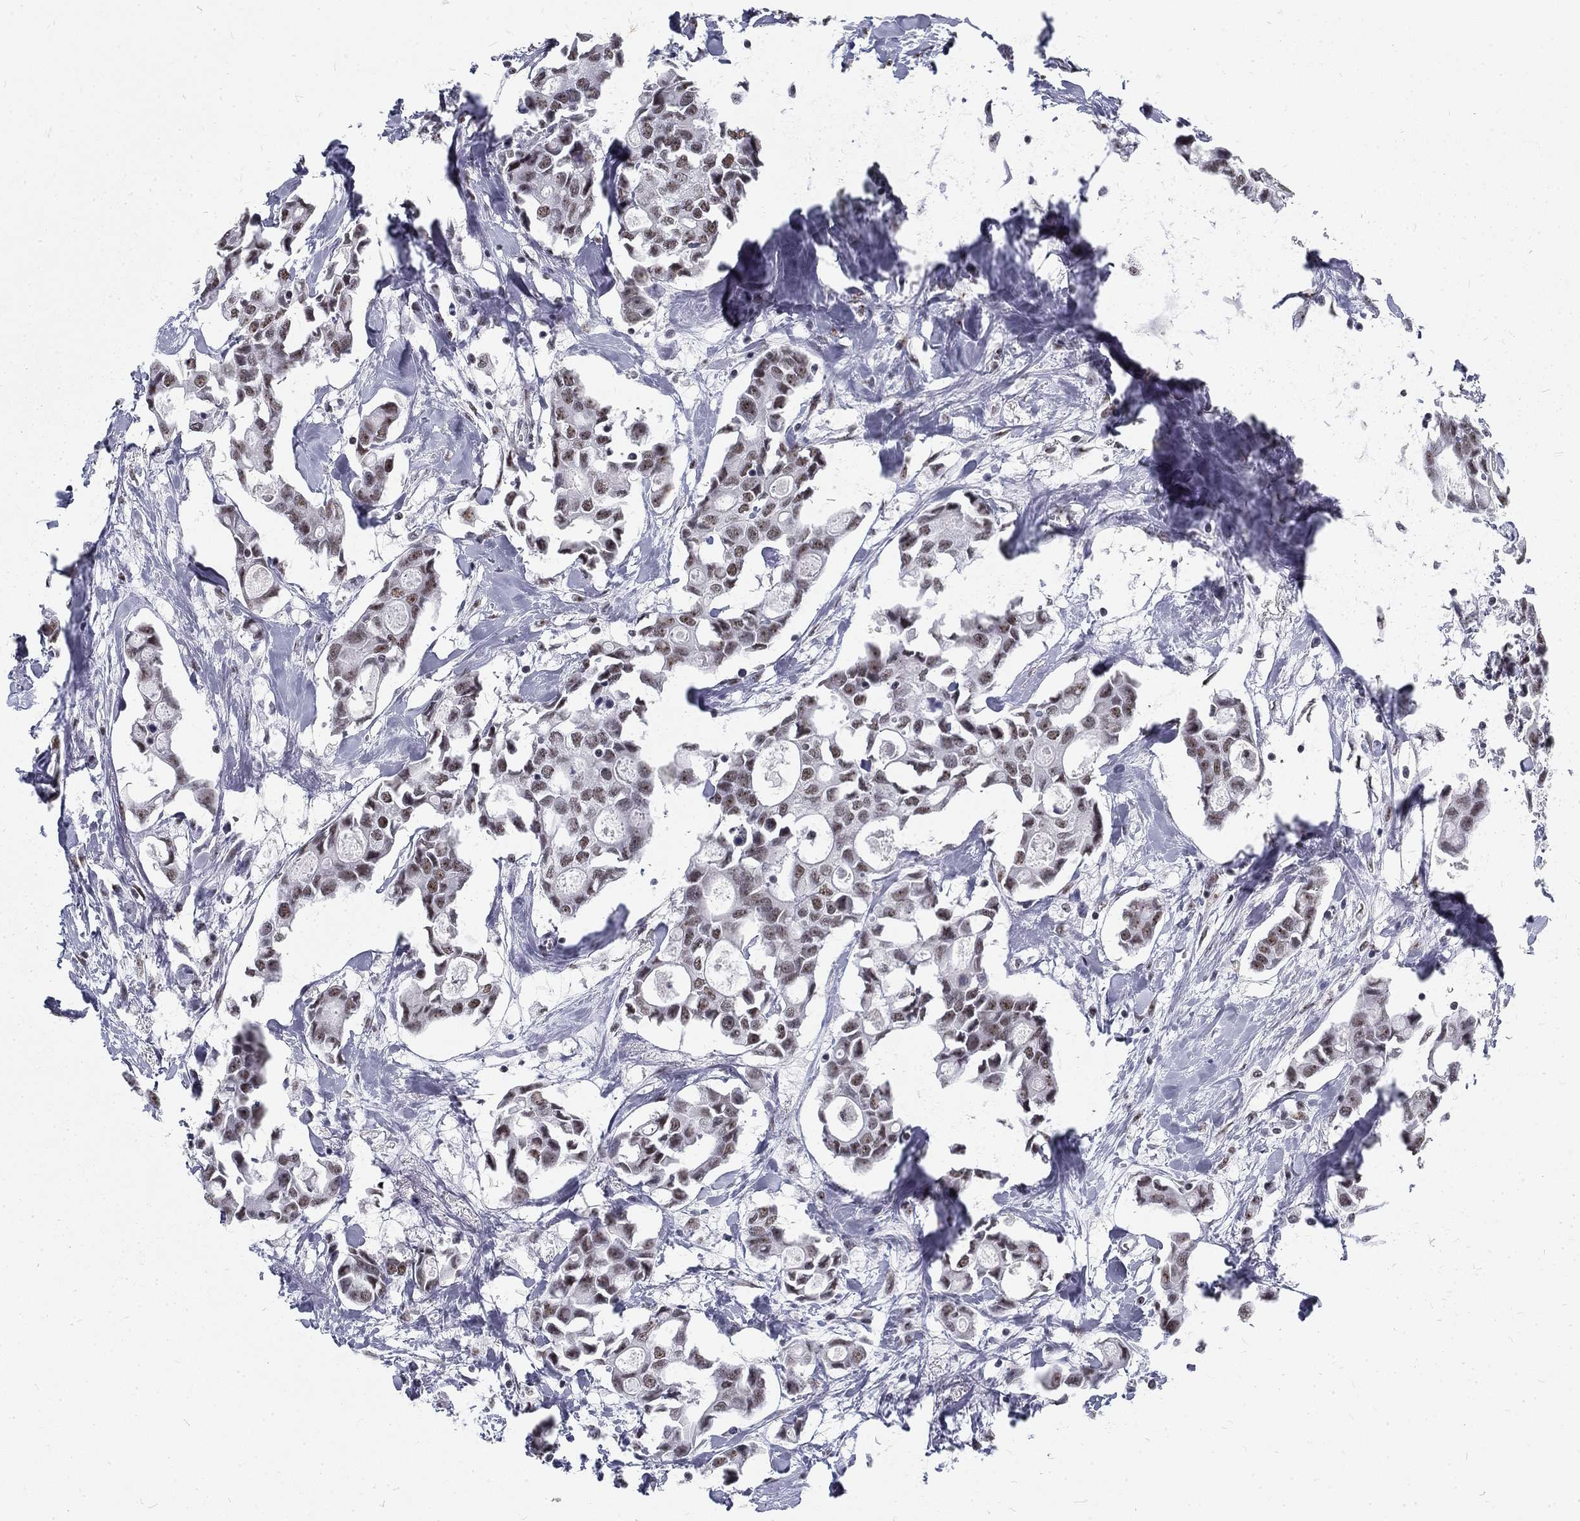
{"staining": {"intensity": "moderate", "quantity": "25%-75%", "location": "nuclear"}, "tissue": "breast cancer", "cell_type": "Tumor cells", "image_type": "cancer", "snomed": [{"axis": "morphology", "description": "Duct carcinoma"}, {"axis": "topography", "description": "Breast"}], "caption": "High-magnification brightfield microscopy of breast cancer (intraductal carcinoma) stained with DAB (3,3'-diaminobenzidine) (brown) and counterstained with hematoxylin (blue). tumor cells exhibit moderate nuclear positivity is appreciated in approximately25%-75% of cells. Using DAB (3,3'-diaminobenzidine) (brown) and hematoxylin (blue) stains, captured at high magnification using brightfield microscopy.", "gene": "SNORC", "patient": {"sex": "female", "age": 83}}